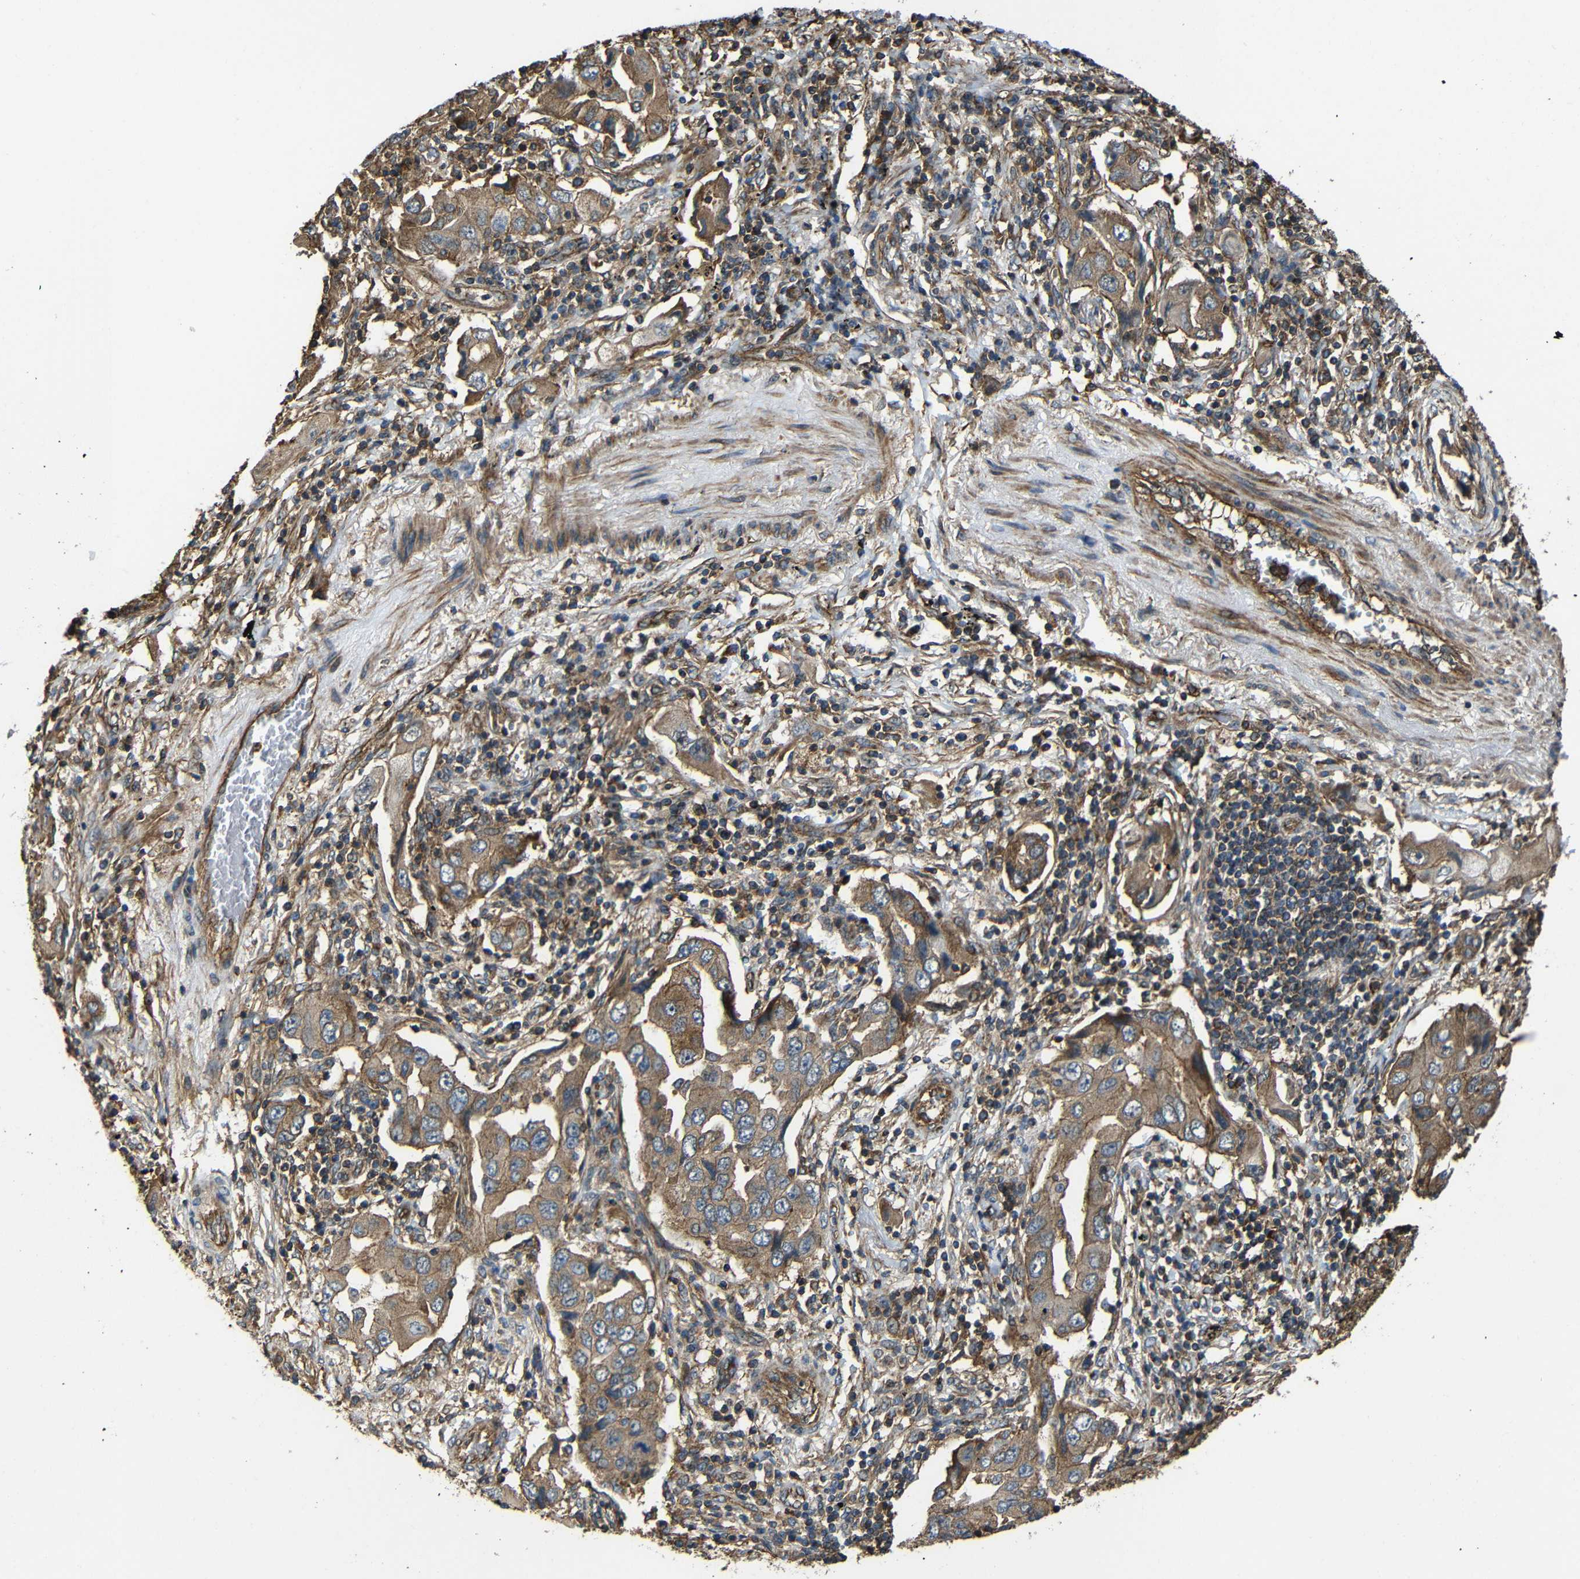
{"staining": {"intensity": "moderate", "quantity": ">75%", "location": "cytoplasmic/membranous"}, "tissue": "lung cancer", "cell_type": "Tumor cells", "image_type": "cancer", "snomed": [{"axis": "morphology", "description": "Adenocarcinoma, NOS"}, {"axis": "topography", "description": "Lung"}], "caption": "Adenocarcinoma (lung) stained for a protein exhibits moderate cytoplasmic/membranous positivity in tumor cells.", "gene": "PTCH1", "patient": {"sex": "female", "age": 65}}